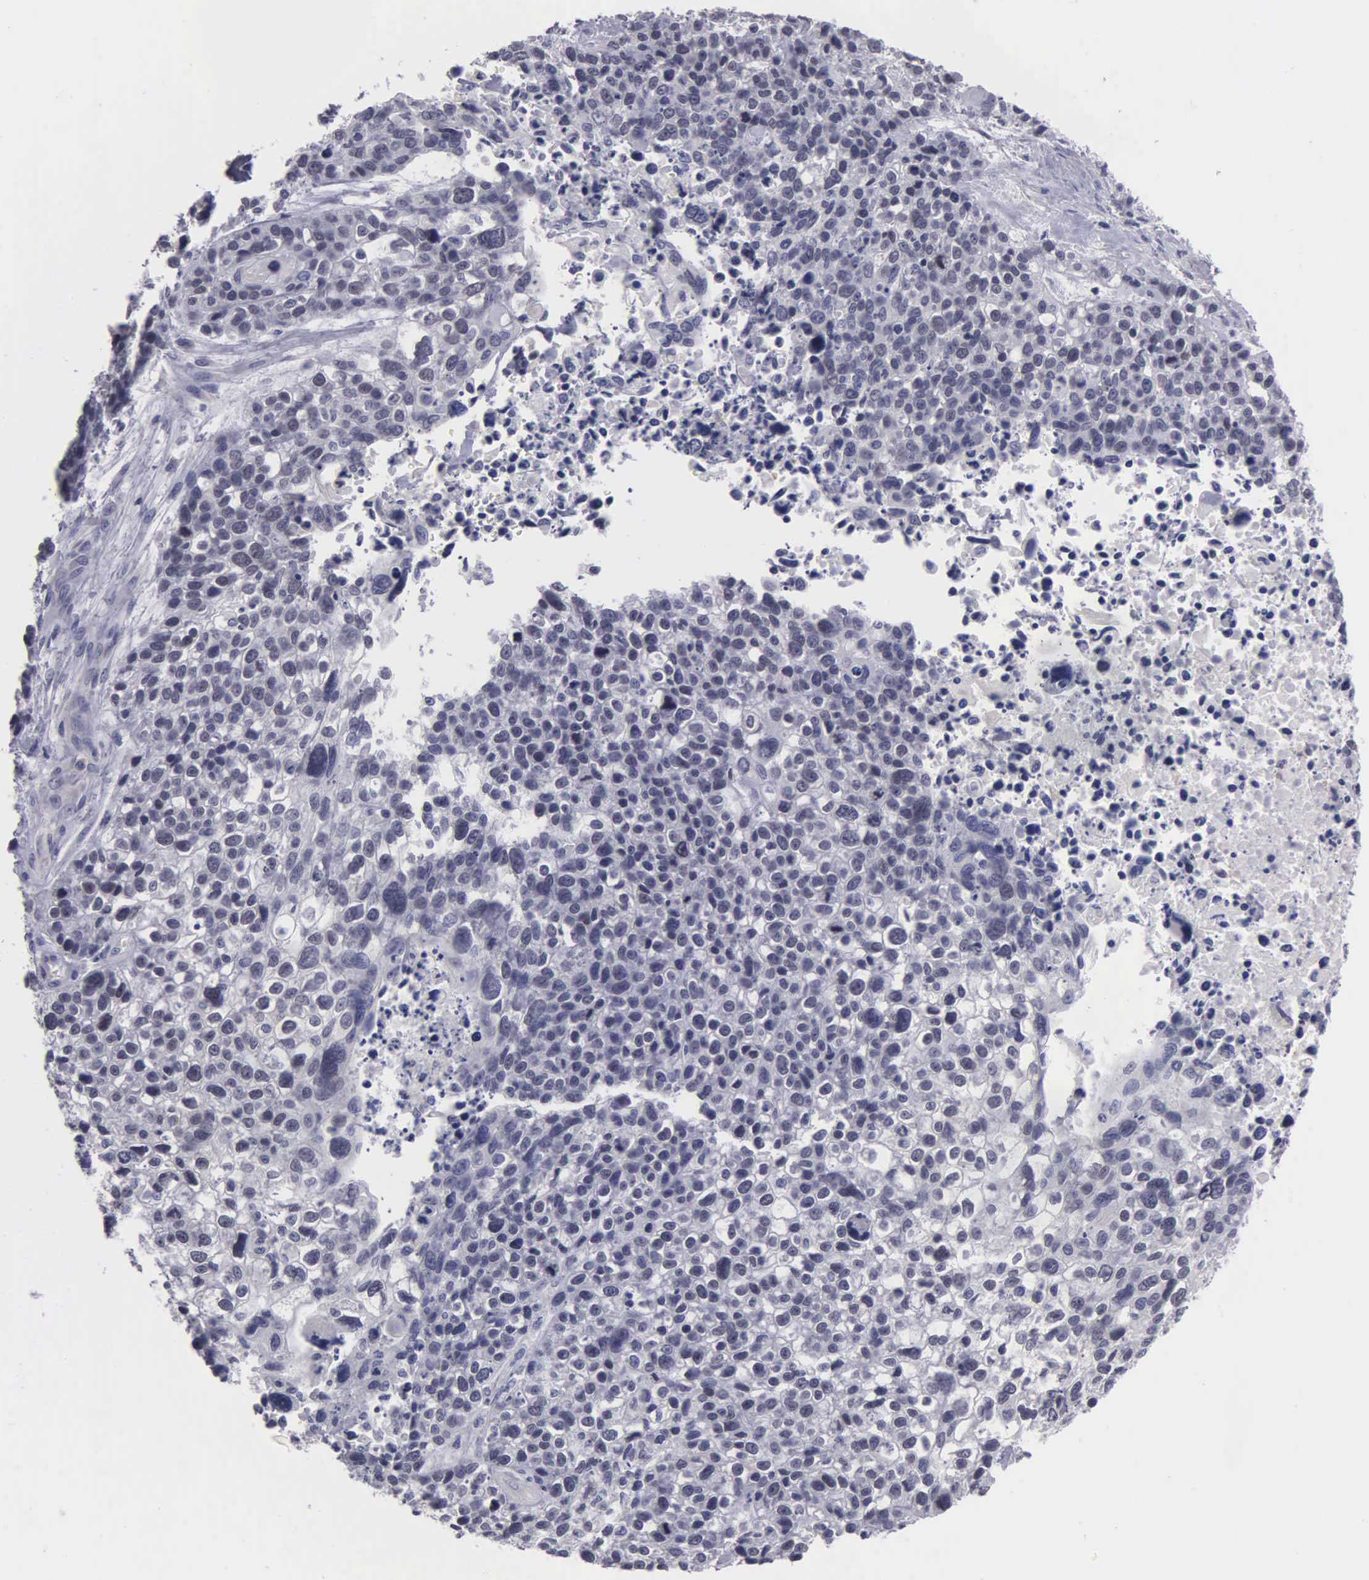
{"staining": {"intensity": "negative", "quantity": "none", "location": "none"}, "tissue": "lung cancer", "cell_type": "Tumor cells", "image_type": "cancer", "snomed": [{"axis": "morphology", "description": "Squamous cell carcinoma, NOS"}, {"axis": "topography", "description": "Lymph node"}, {"axis": "topography", "description": "Lung"}], "caption": "IHC photomicrograph of human squamous cell carcinoma (lung) stained for a protein (brown), which demonstrates no staining in tumor cells.", "gene": "BRD1", "patient": {"sex": "male", "age": 74}}